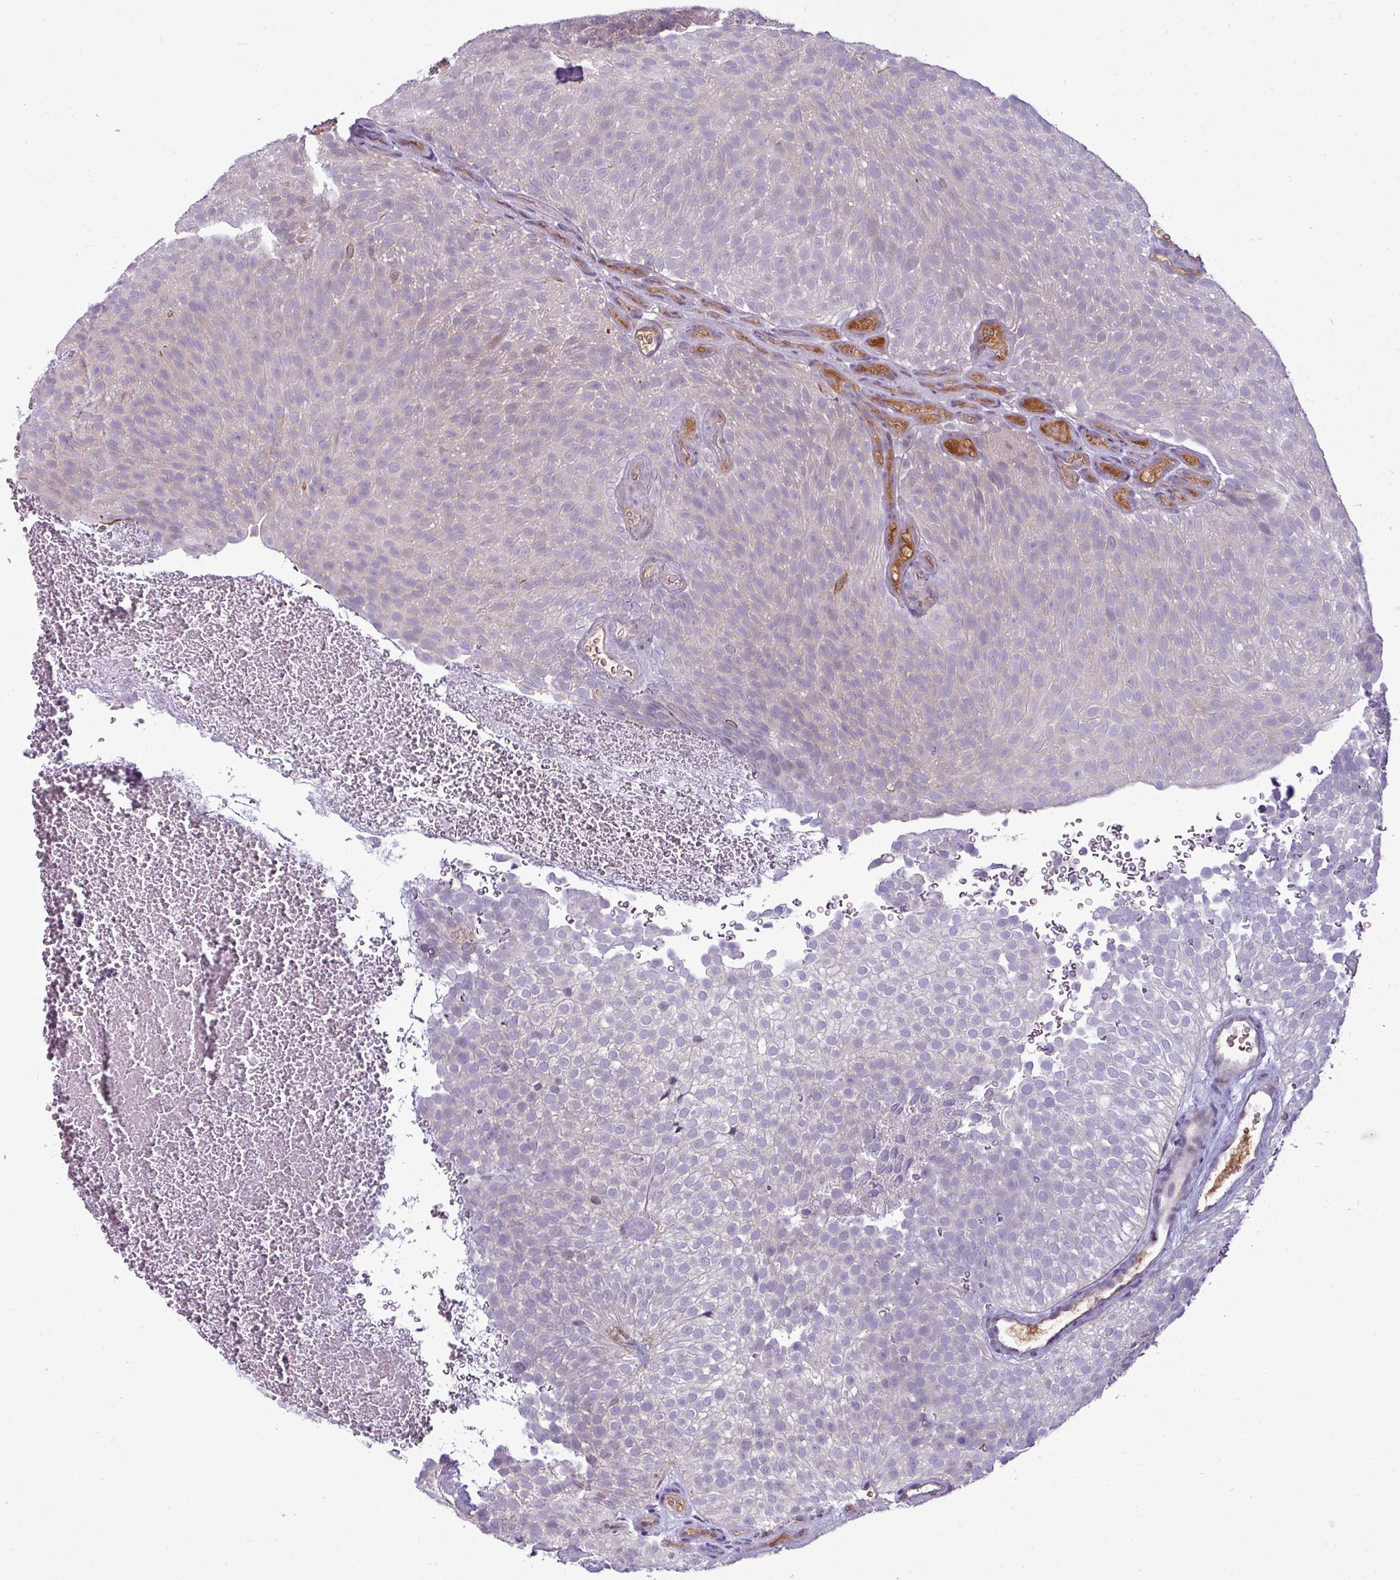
{"staining": {"intensity": "negative", "quantity": "none", "location": "none"}, "tissue": "urothelial cancer", "cell_type": "Tumor cells", "image_type": "cancer", "snomed": [{"axis": "morphology", "description": "Urothelial carcinoma, Low grade"}, {"axis": "topography", "description": "Urinary bladder"}], "caption": "Tumor cells show no significant protein expression in urothelial carcinoma (low-grade).", "gene": "APOM", "patient": {"sex": "male", "age": 78}}